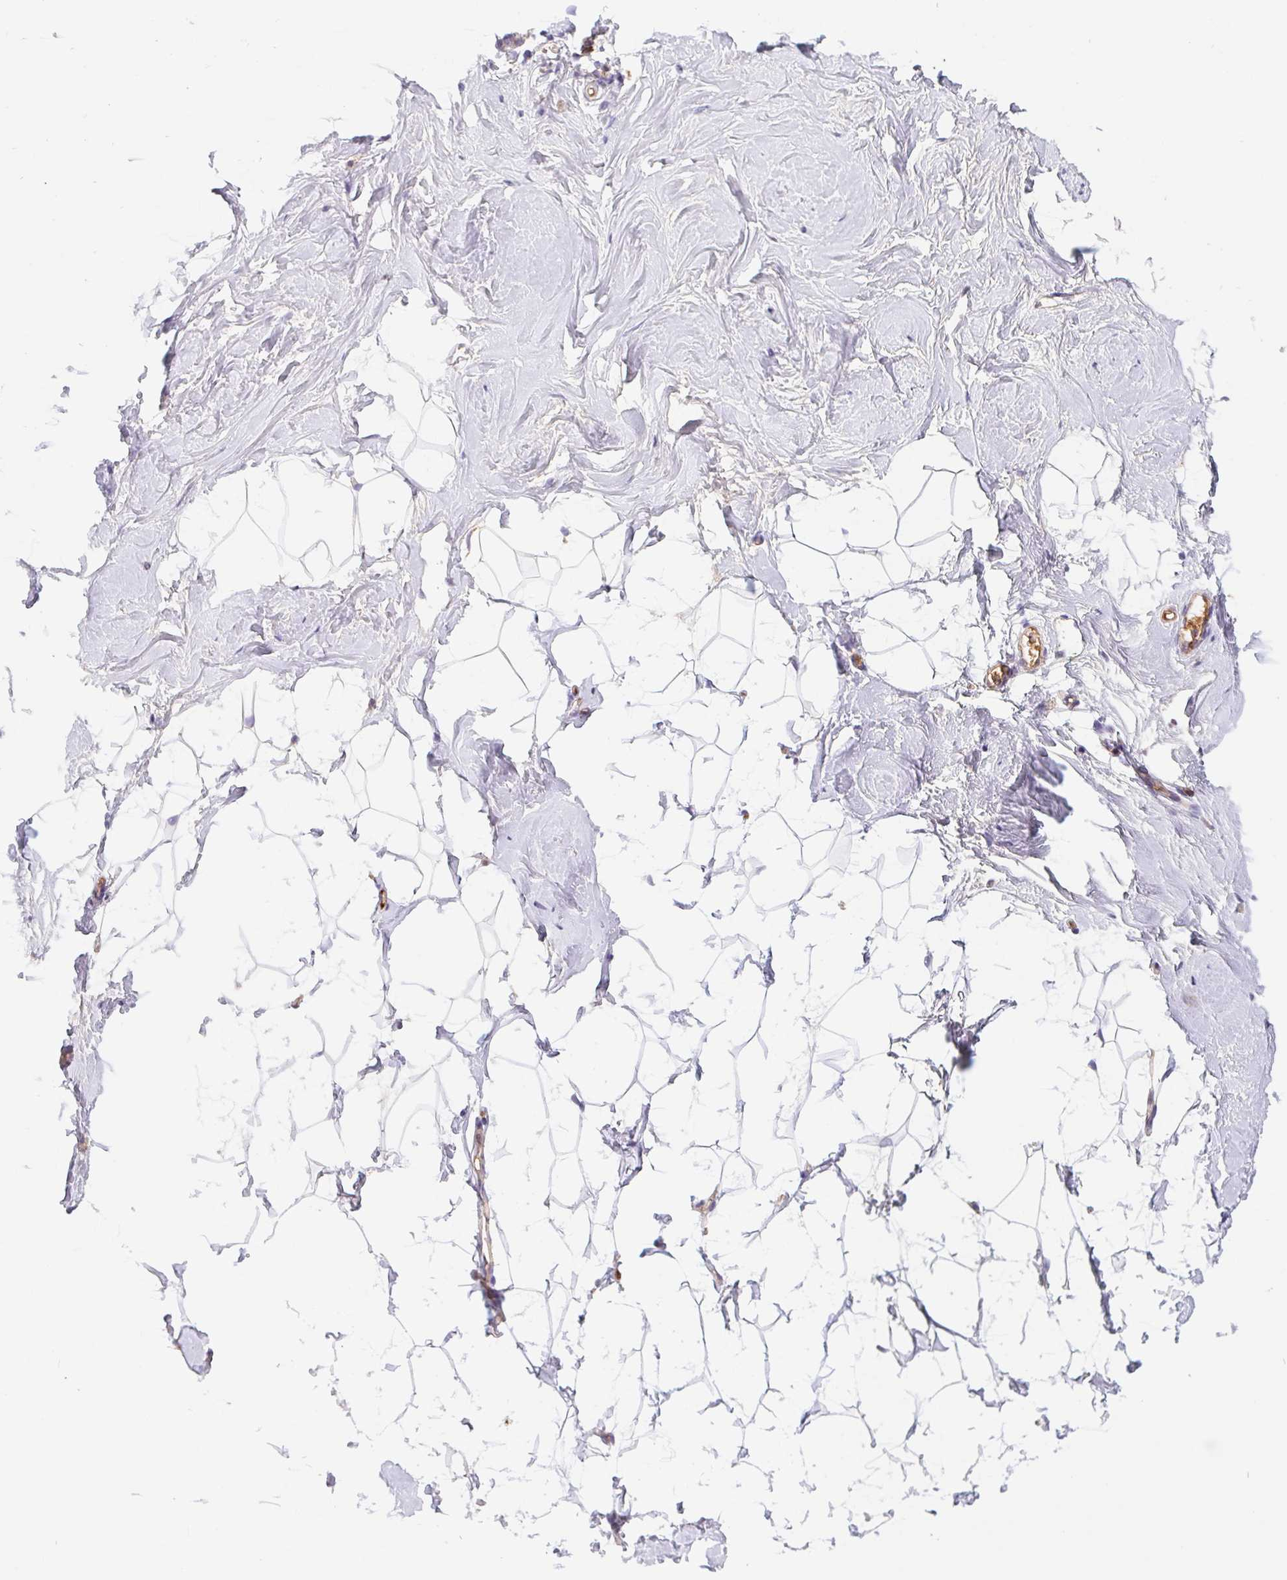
{"staining": {"intensity": "negative", "quantity": "none", "location": "none"}, "tissue": "breast", "cell_type": "Adipocytes", "image_type": "normal", "snomed": [{"axis": "morphology", "description": "Normal tissue, NOS"}, {"axis": "topography", "description": "Breast"}], "caption": "This is a histopathology image of immunohistochemistry staining of unremarkable breast, which shows no staining in adipocytes. Brightfield microscopy of IHC stained with DAB (3,3'-diaminobenzidine) (brown) and hematoxylin (blue), captured at high magnification.", "gene": "EMC6", "patient": {"sex": "female", "age": 32}}